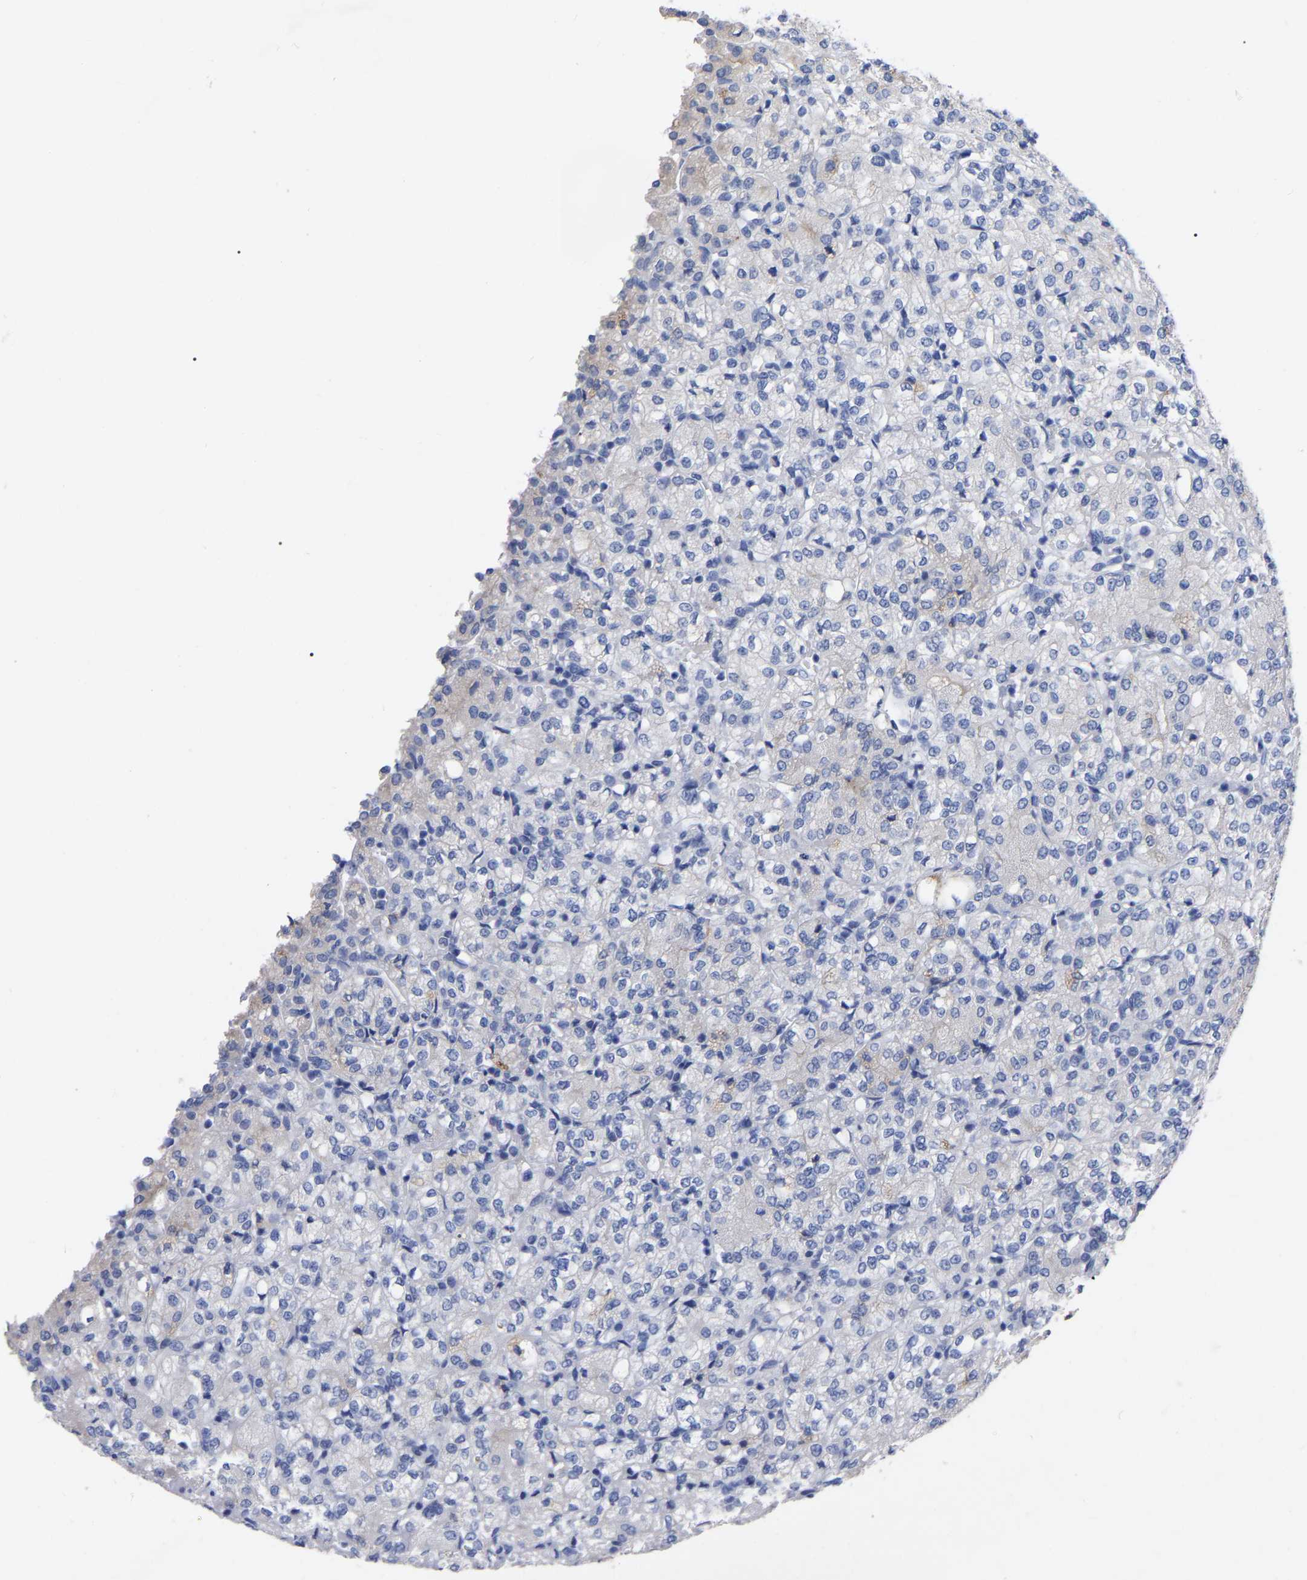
{"staining": {"intensity": "negative", "quantity": "none", "location": "none"}, "tissue": "renal cancer", "cell_type": "Tumor cells", "image_type": "cancer", "snomed": [{"axis": "morphology", "description": "Adenocarcinoma, NOS"}, {"axis": "topography", "description": "Kidney"}], "caption": "A high-resolution histopathology image shows immunohistochemistry (IHC) staining of renal adenocarcinoma, which reveals no significant expression in tumor cells.", "gene": "ANXA13", "patient": {"sex": "male", "age": 77}}